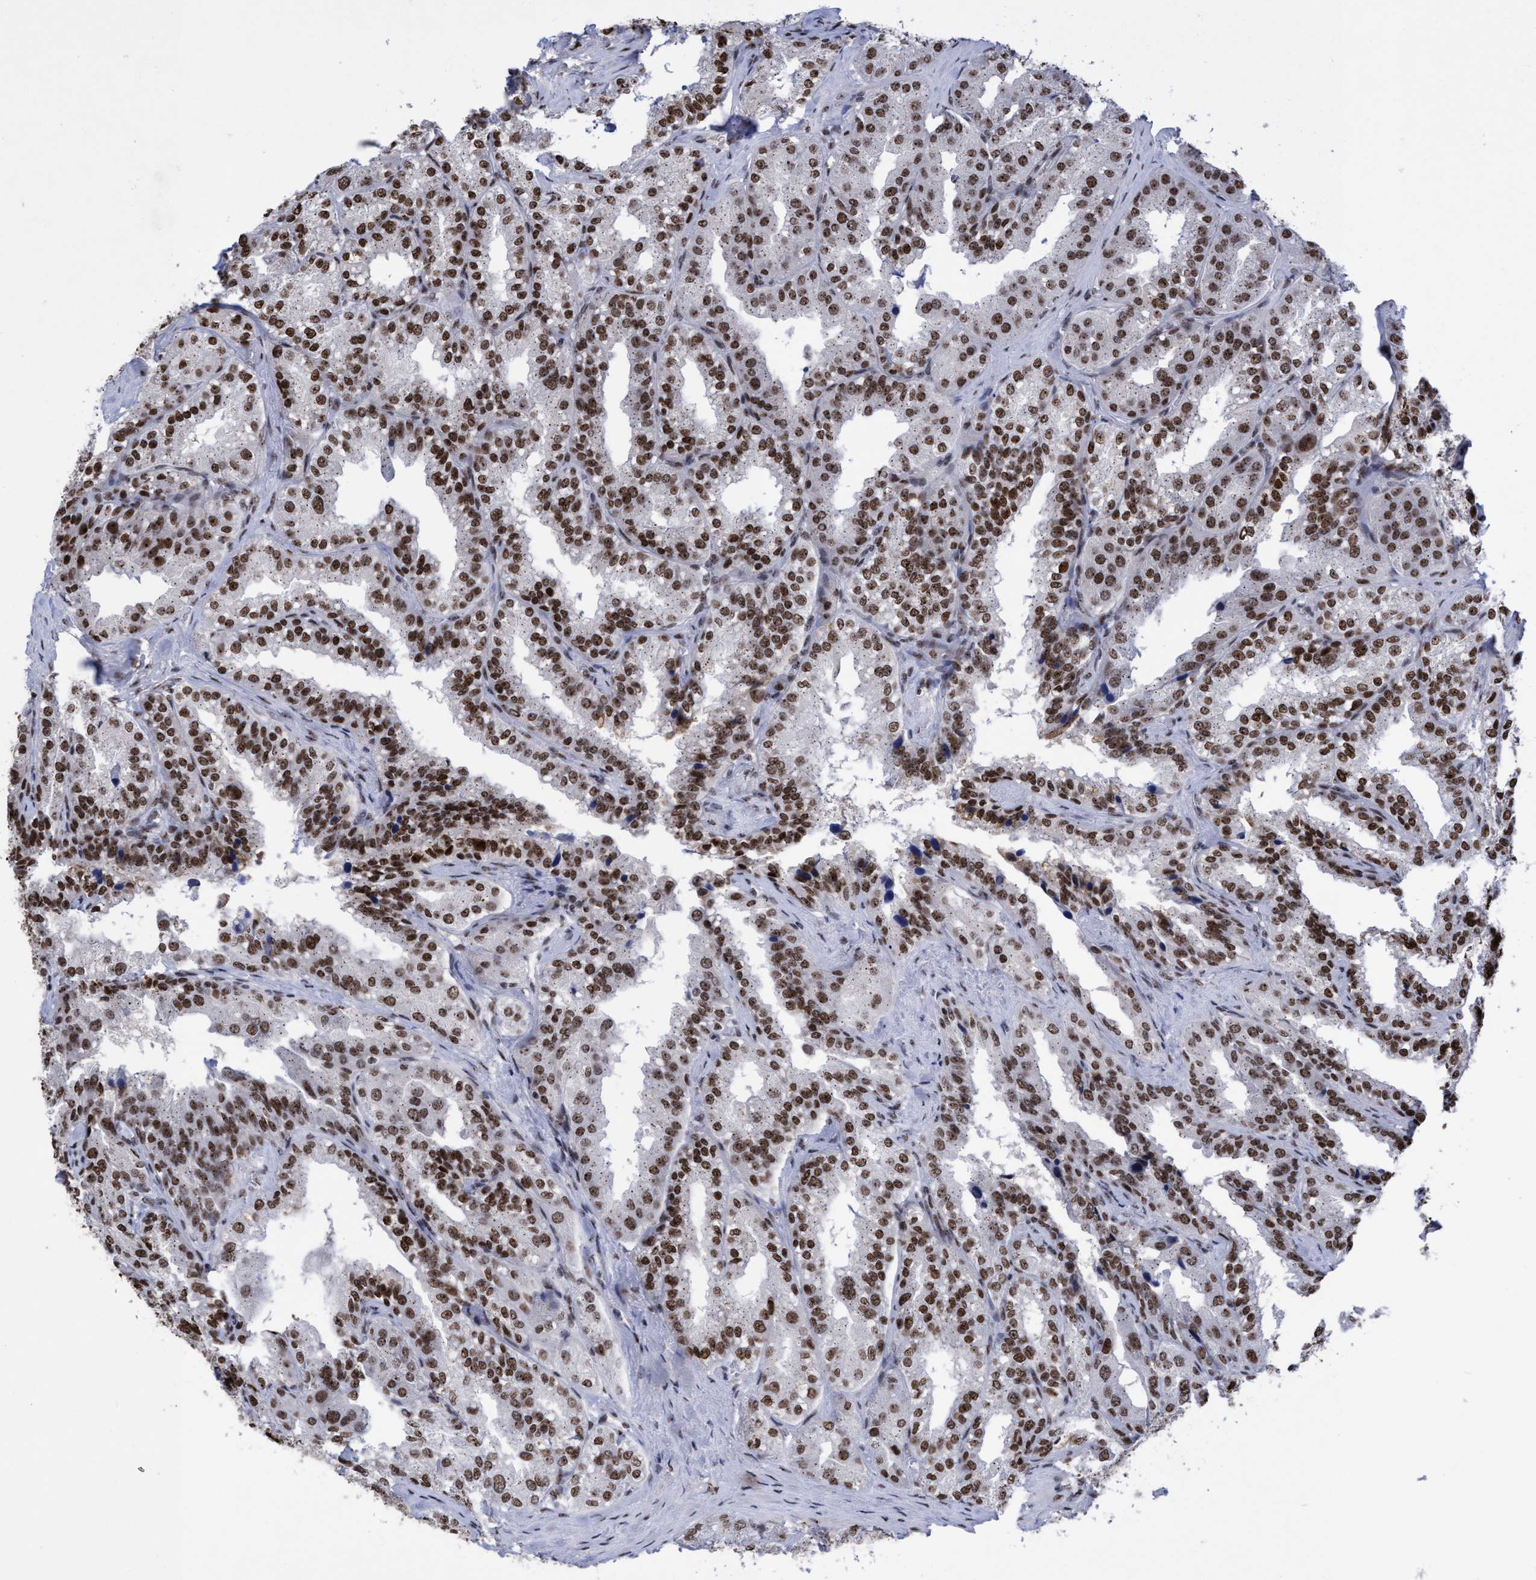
{"staining": {"intensity": "strong", "quantity": ">75%", "location": "nuclear"}, "tissue": "seminal vesicle", "cell_type": "Glandular cells", "image_type": "normal", "snomed": [{"axis": "morphology", "description": "Normal tissue, NOS"}, {"axis": "topography", "description": "Prostate"}, {"axis": "topography", "description": "Seminal veicle"}], "caption": "An immunohistochemistry histopathology image of normal tissue is shown. Protein staining in brown highlights strong nuclear positivity in seminal vesicle within glandular cells. The protein of interest is shown in brown color, while the nuclei are stained blue.", "gene": "EFCAB10", "patient": {"sex": "male", "age": 51}}